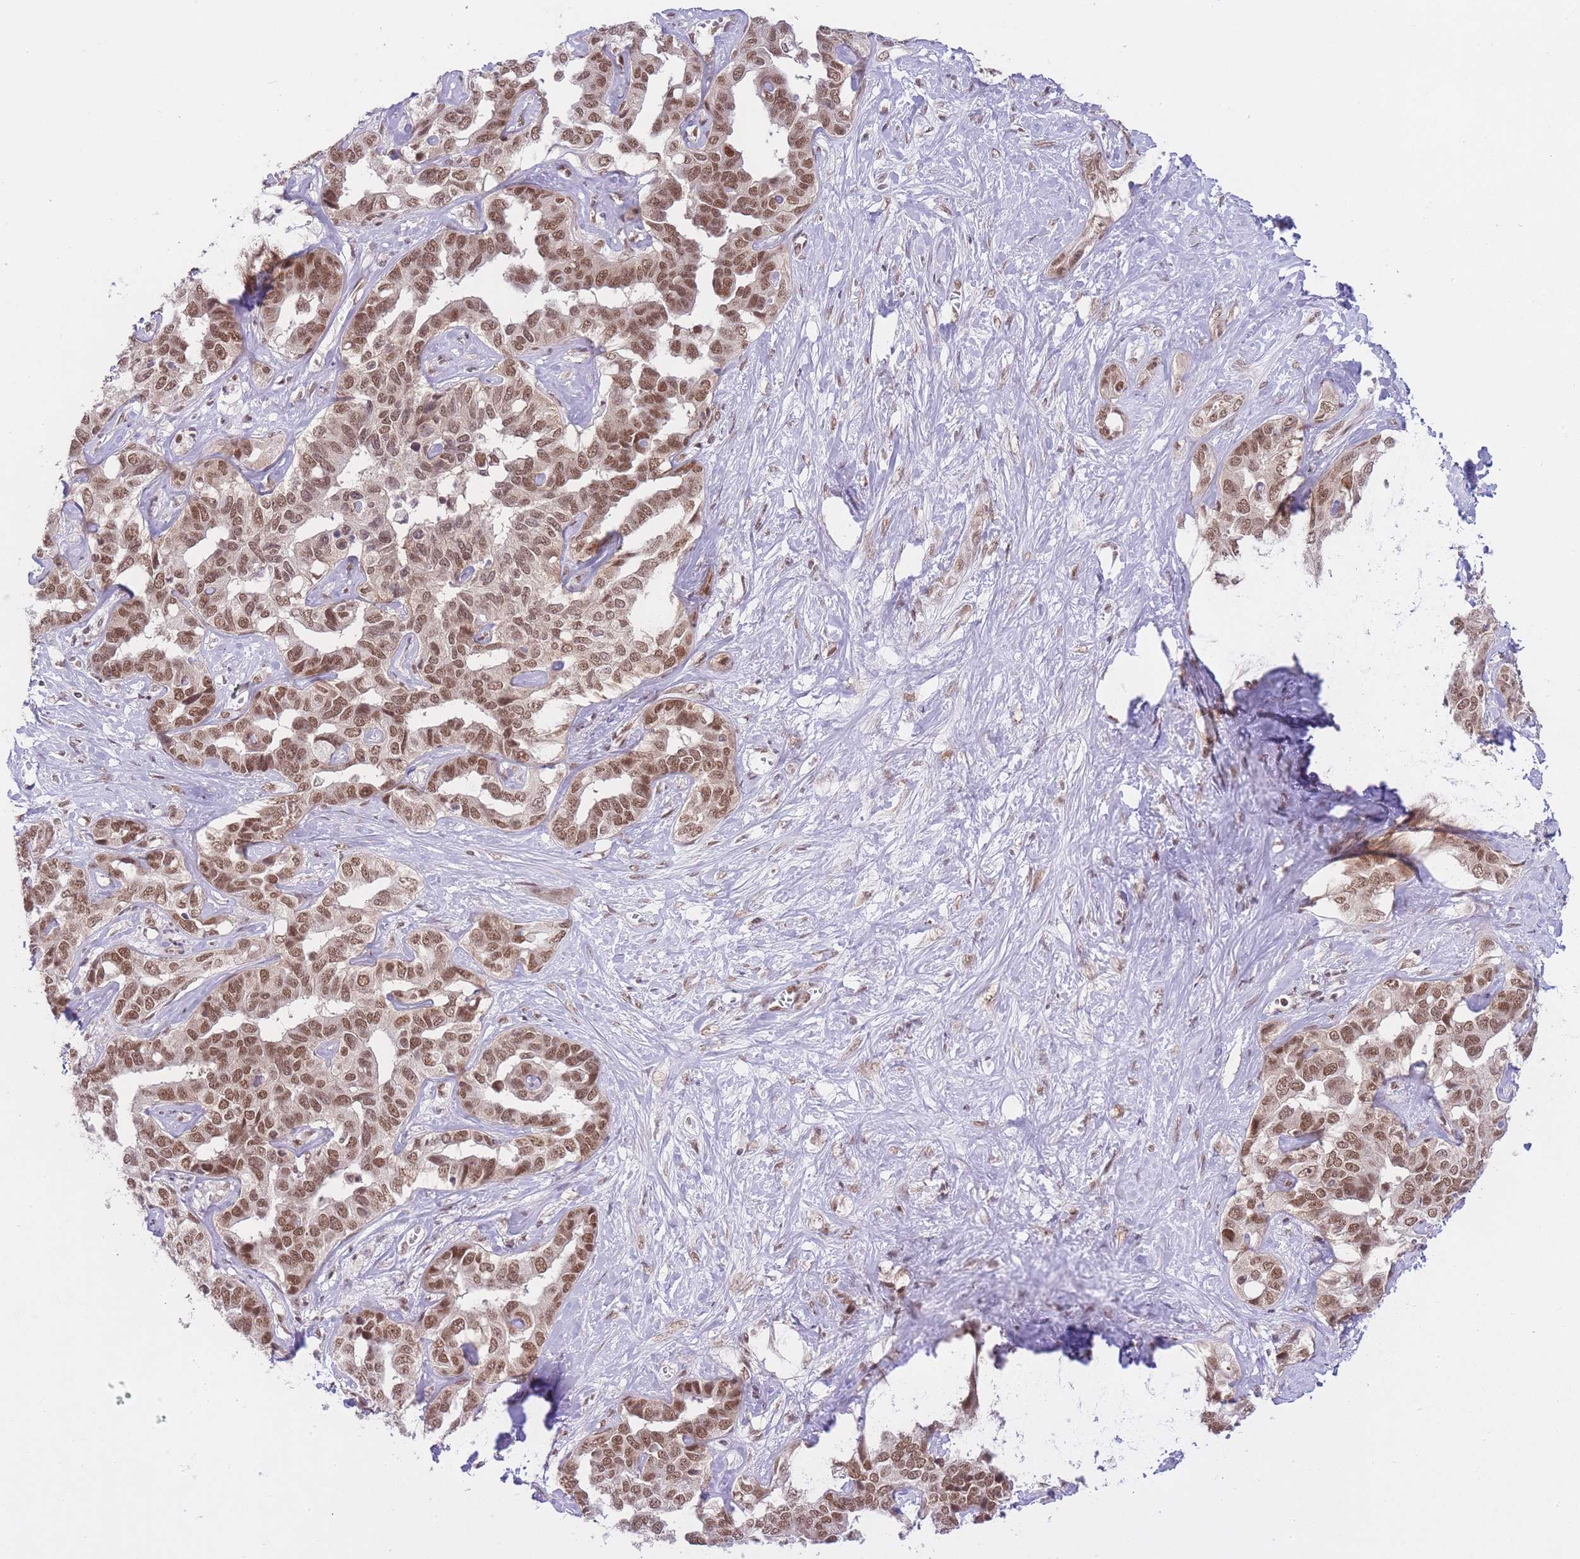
{"staining": {"intensity": "moderate", "quantity": "25%-75%", "location": "nuclear"}, "tissue": "liver cancer", "cell_type": "Tumor cells", "image_type": "cancer", "snomed": [{"axis": "morphology", "description": "Cholangiocarcinoma"}, {"axis": "topography", "description": "Liver"}], "caption": "Liver cholangiocarcinoma was stained to show a protein in brown. There is medium levels of moderate nuclear expression in approximately 25%-75% of tumor cells. The staining is performed using DAB (3,3'-diaminobenzidine) brown chromogen to label protein expression. The nuclei are counter-stained blue using hematoxylin.", "gene": "TMED3", "patient": {"sex": "male", "age": 59}}